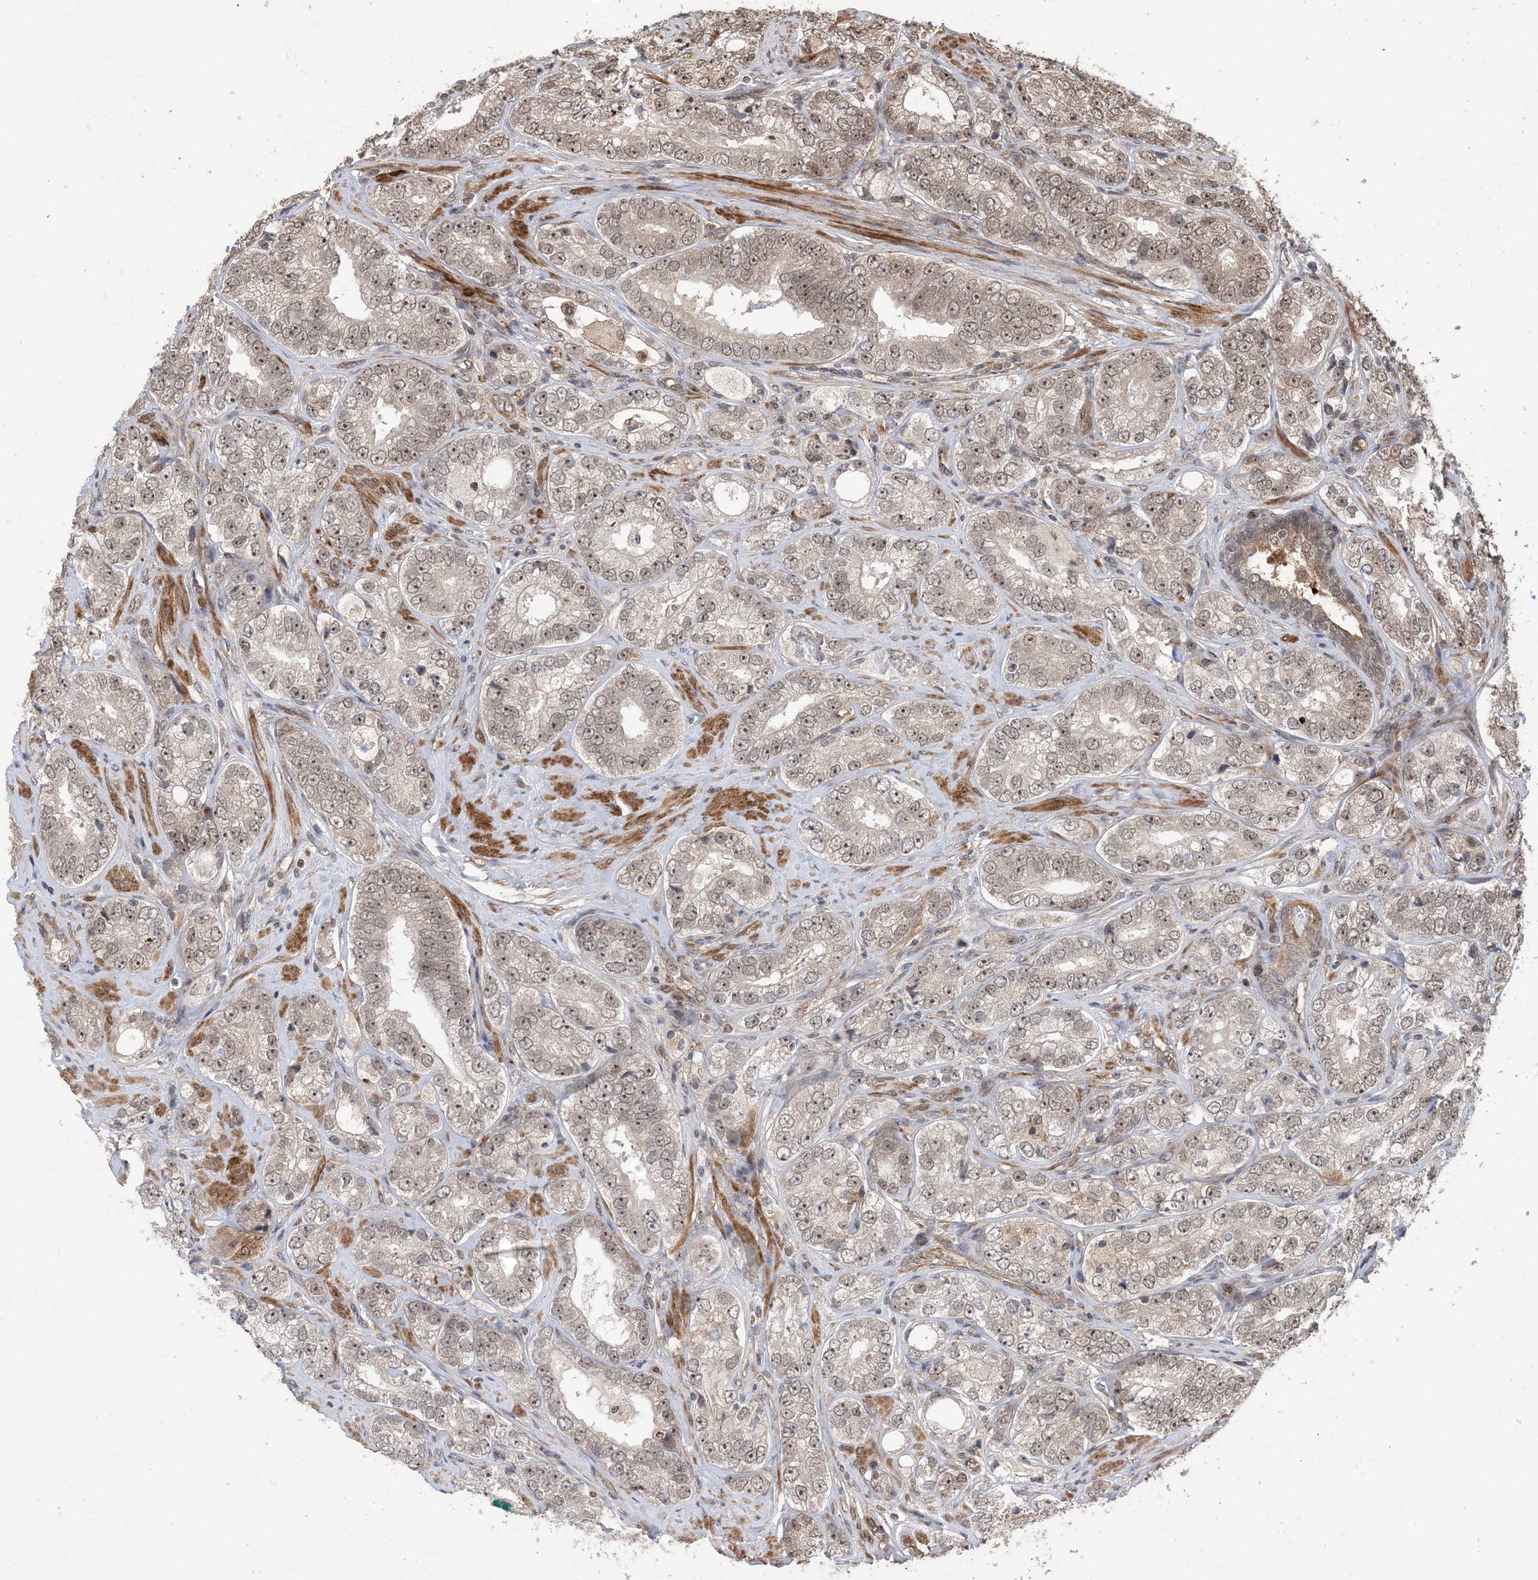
{"staining": {"intensity": "weak", "quantity": ">75%", "location": "cytoplasmic/membranous,nuclear"}, "tissue": "prostate cancer", "cell_type": "Tumor cells", "image_type": "cancer", "snomed": [{"axis": "morphology", "description": "Adenocarcinoma, High grade"}, {"axis": "topography", "description": "Prostate"}], "caption": "Immunohistochemical staining of adenocarcinoma (high-grade) (prostate) shows low levels of weak cytoplasmic/membranous and nuclear protein staining in approximately >75% of tumor cells.", "gene": "ZNF511", "patient": {"sex": "male", "age": 56}}